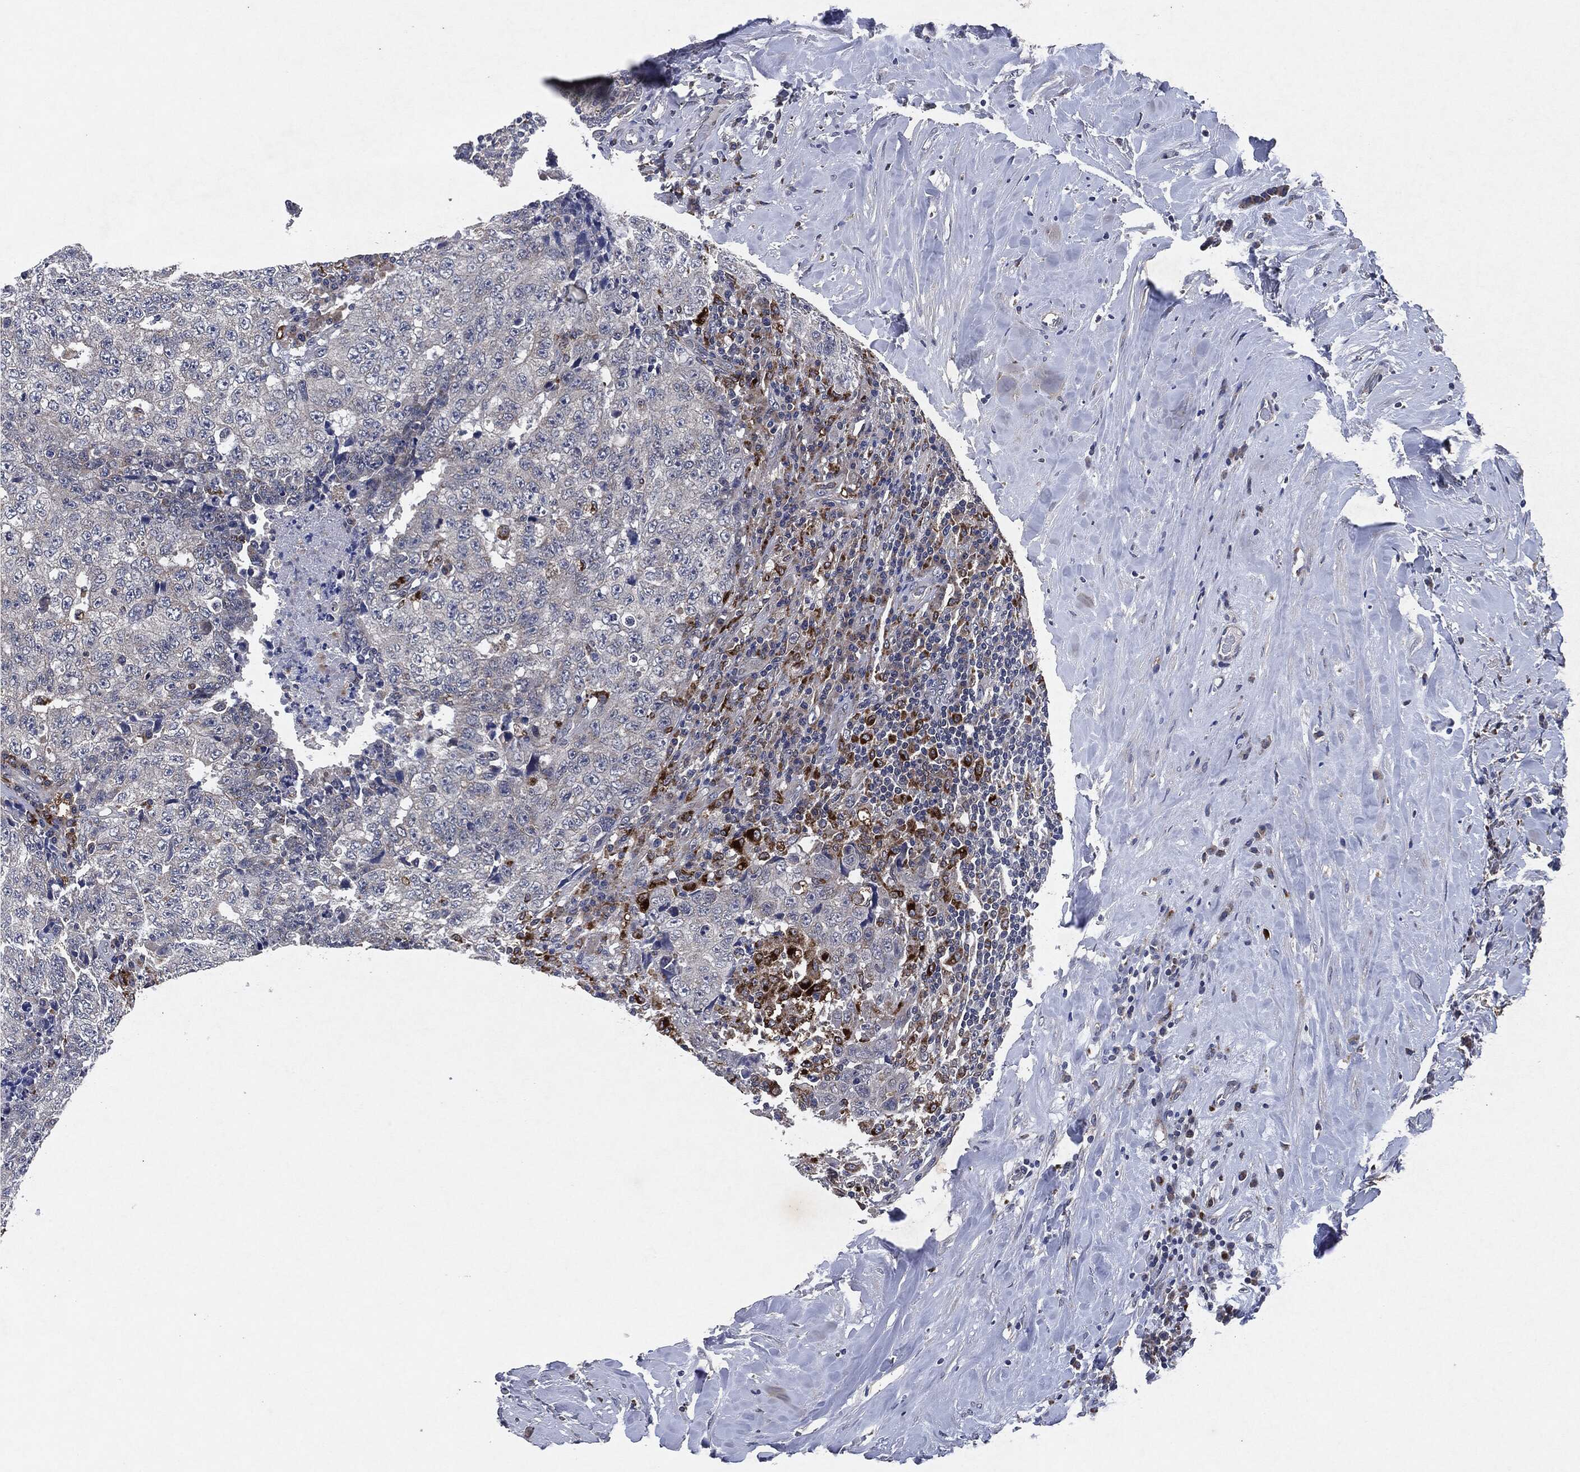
{"staining": {"intensity": "moderate", "quantity": "<25%", "location": "cytoplasmic/membranous"}, "tissue": "testis cancer", "cell_type": "Tumor cells", "image_type": "cancer", "snomed": [{"axis": "morphology", "description": "Necrosis, NOS"}, {"axis": "morphology", "description": "Carcinoma, Embryonal, NOS"}, {"axis": "topography", "description": "Testis"}], "caption": "Brown immunohistochemical staining in testis cancer (embryonal carcinoma) demonstrates moderate cytoplasmic/membranous positivity in about <25% of tumor cells.", "gene": "SLC31A2", "patient": {"sex": "male", "age": 19}}